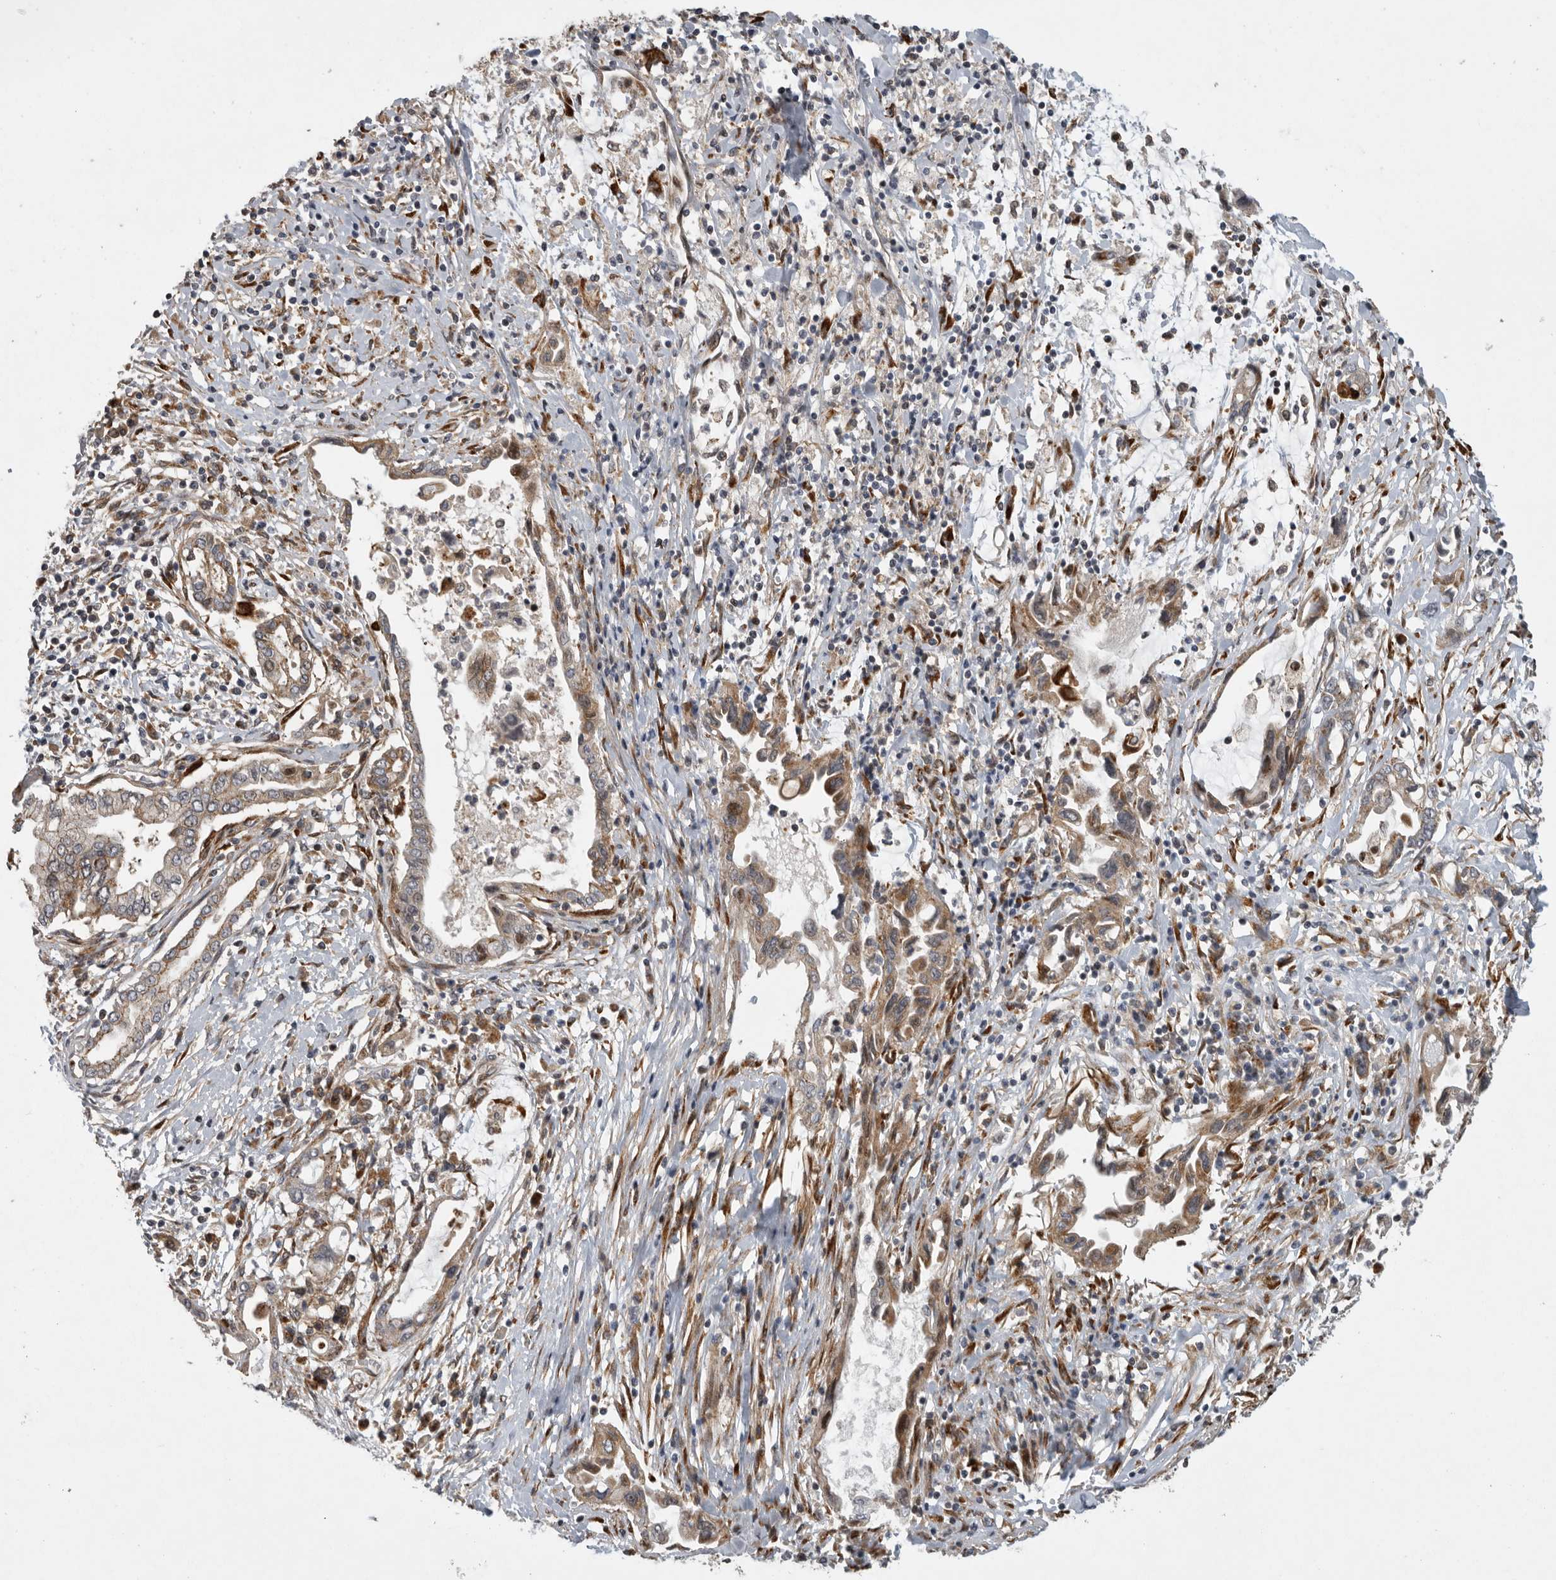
{"staining": {"intensity": "moderate", "quantity": ">75%", "location": "cytoplasmic/membranous"}, "tissue": "pancreatic cancer", "cell_type": "Tumor cells", "image_type": "cancer", "snomed": [{"axis": "morphology", "description": "Adenocarcinoma, NOS"}, {"axis": "topography", "description": "Pancreas"}], "caption": "An image of human pancreatic cancer (adenocarcinoma) stained for a protein shows moderate cytoplasmic/membranous brown staining in tumor cells.", "gene": "MPDZ", "patient": {"sex": "female", "age": 57}}